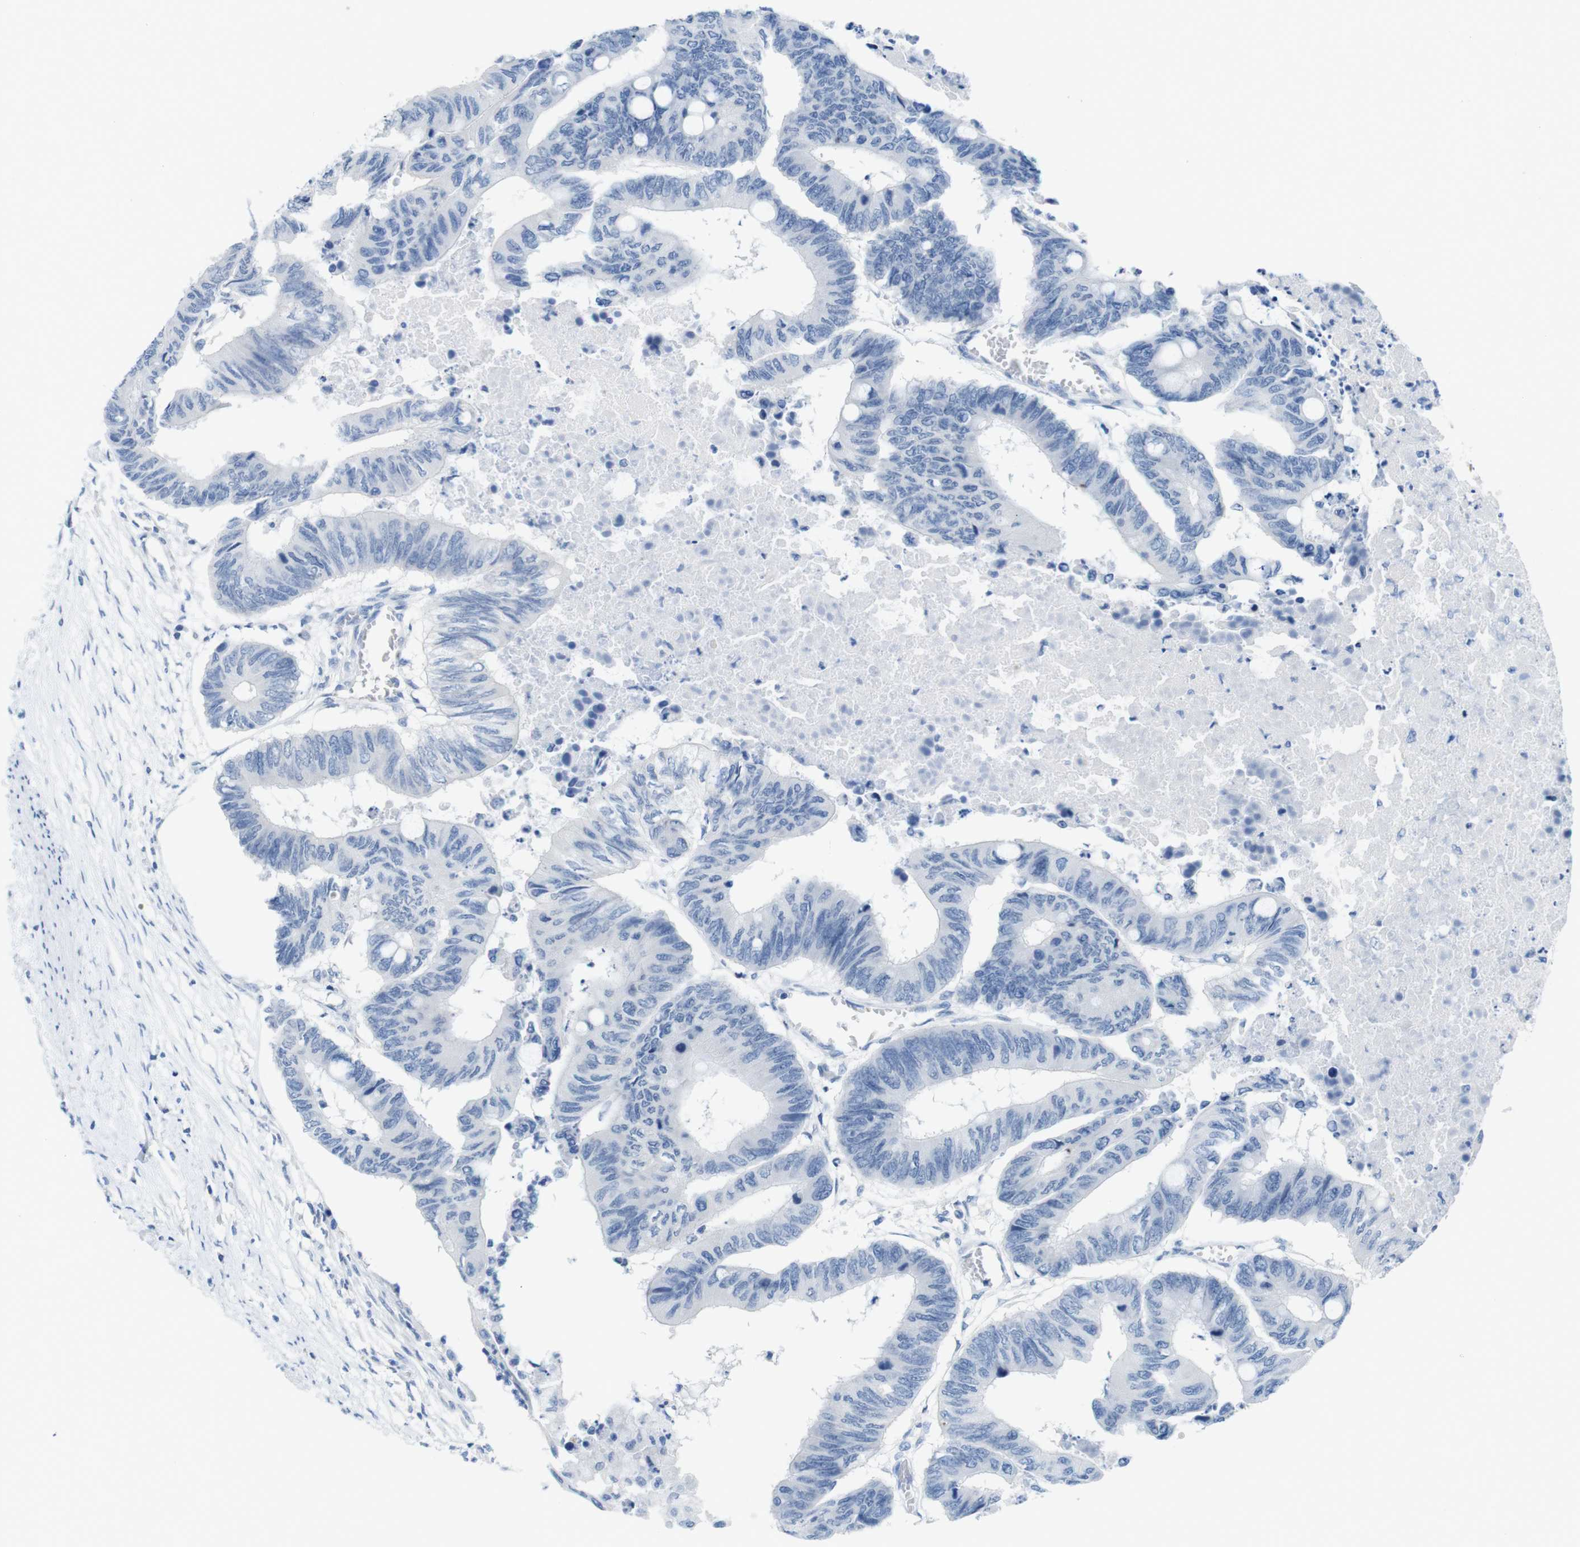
{"staining": {"intensity": "negative", "quantity": "none", "location": "none"}, "tissue": "colorectal cancer", "cell_type": "Tumor cells", "image_type": "cancer", "snomed": [{"axis": "morphology", "description": "Normal tissue, NOS"}, {"axis": "morphology", "description": "Adenocarcinoma, NOS"}, {"axis": "topography", "description": "Rectum"}, {"axis": "topography", "description": "Peripheral nerve tissue"}], "caption": "There is no significant staining in tumor cells of colorectal cancer (adenocarcinoma).", "gene": "OPN1SW", "patient": {"sex": "male", "age": 92}}